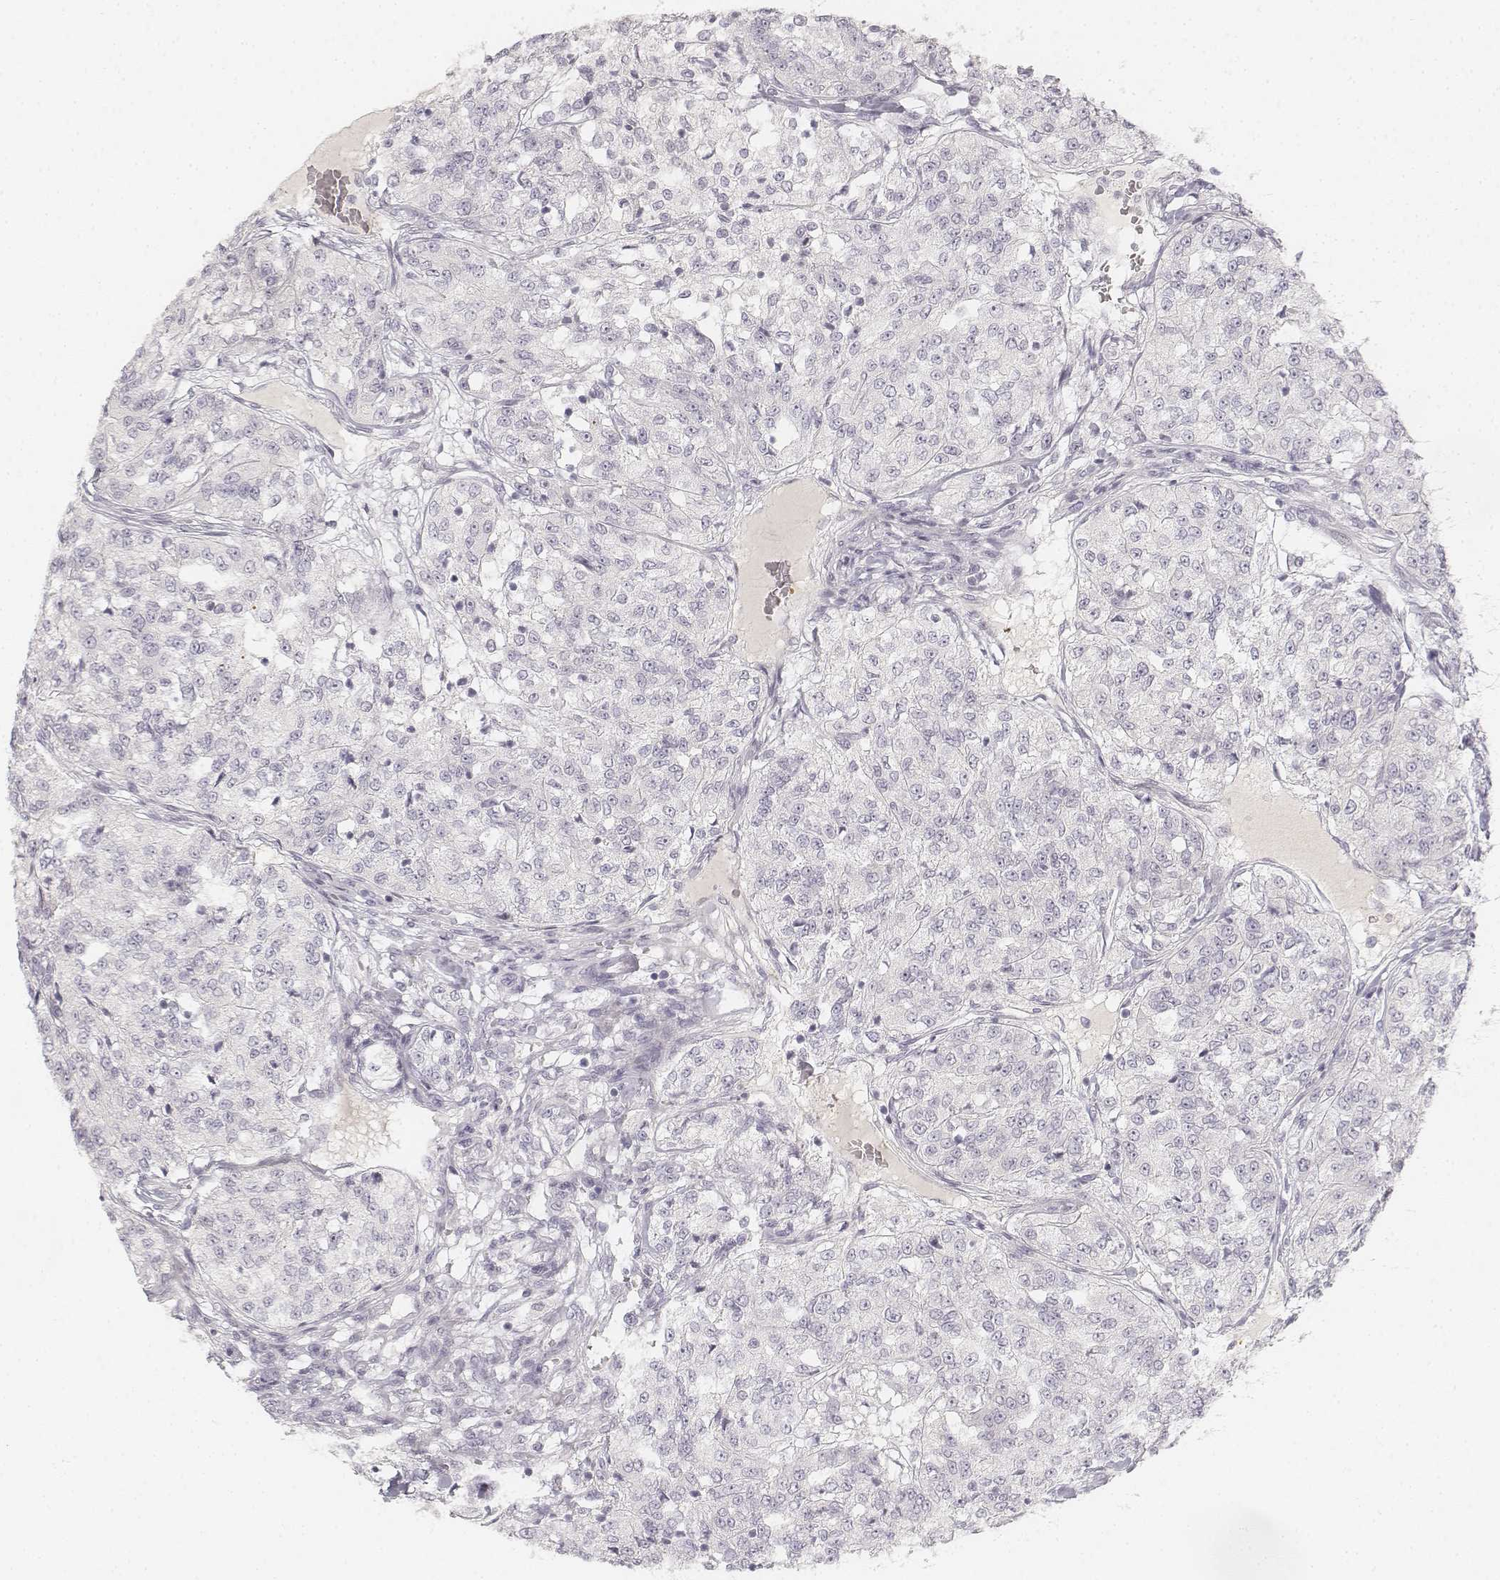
{"staining": {"intensity": "negative", "quantity": "none", "location": "none"}, "tissue": "renal cancer", "cell_type": "Tumor cells", "image_type": "cancer", "snomed": [{"axis": "morphology", "description": "Adenocarcinoma, NOS"}, {"axis": "topography", "description": "Kidney"}], "caption": "This is a image of immunohistochemistry (IHC) staining of renal cancer (adenocarcinoma), which shows no expression in tumor cells.", "gene": "DSG4", "patient": {"sex": "female", "age": 63}}